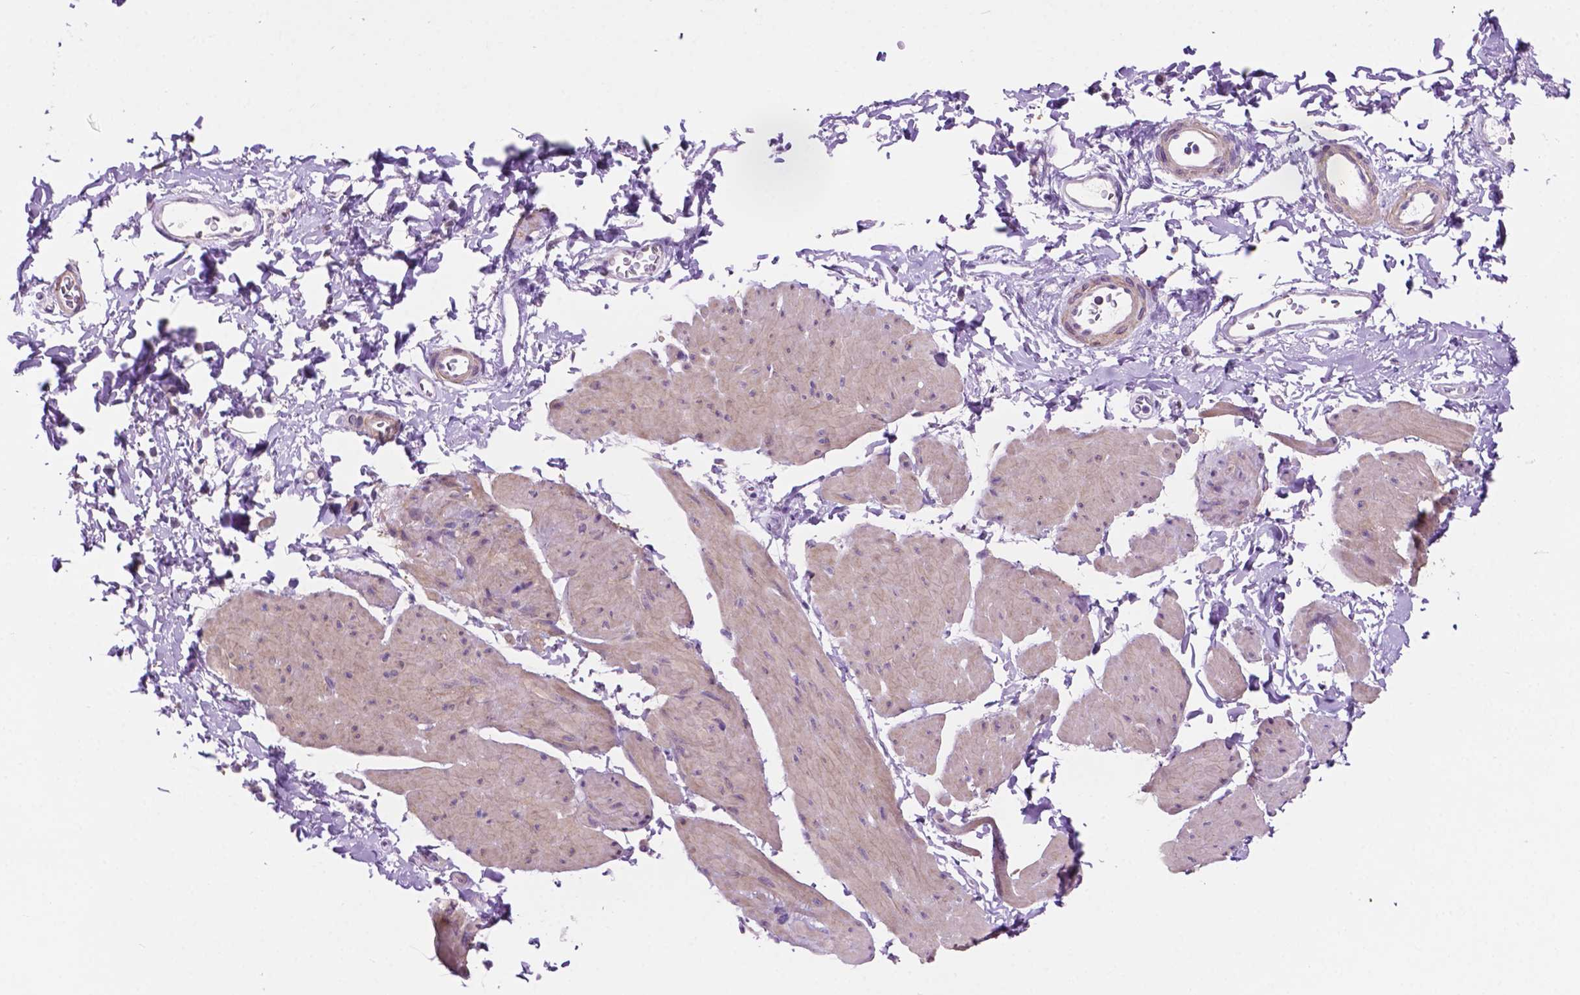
{"staining": {"intensity": "negative", "quantity": "none", "location": "none"}, "tissue": "smooth muscle", "cell_type": "Smooth muscle cells", "image_type": "normal", "snomed": [{"axis": "morphology", "description": "Normal tissue, NOS"}, {"axis": "topography", "description": "Adipose tissue"}, {"axis": "topography", "description": "Smooth muscle"}, {"axis": "topography", "description": "Peripheral nerve tissue"}], "caption": "Smooth muscle cells show no significant protein staining in normal smooth muscle. (Stains: DAB (3,3'-diaminobenzidine) IHC with hematoxylin counter stain, Microscopy: brightfield microscopy at high magnification).", "gene": "ACY3", "patient": {"sex": "male", "age": 83}}